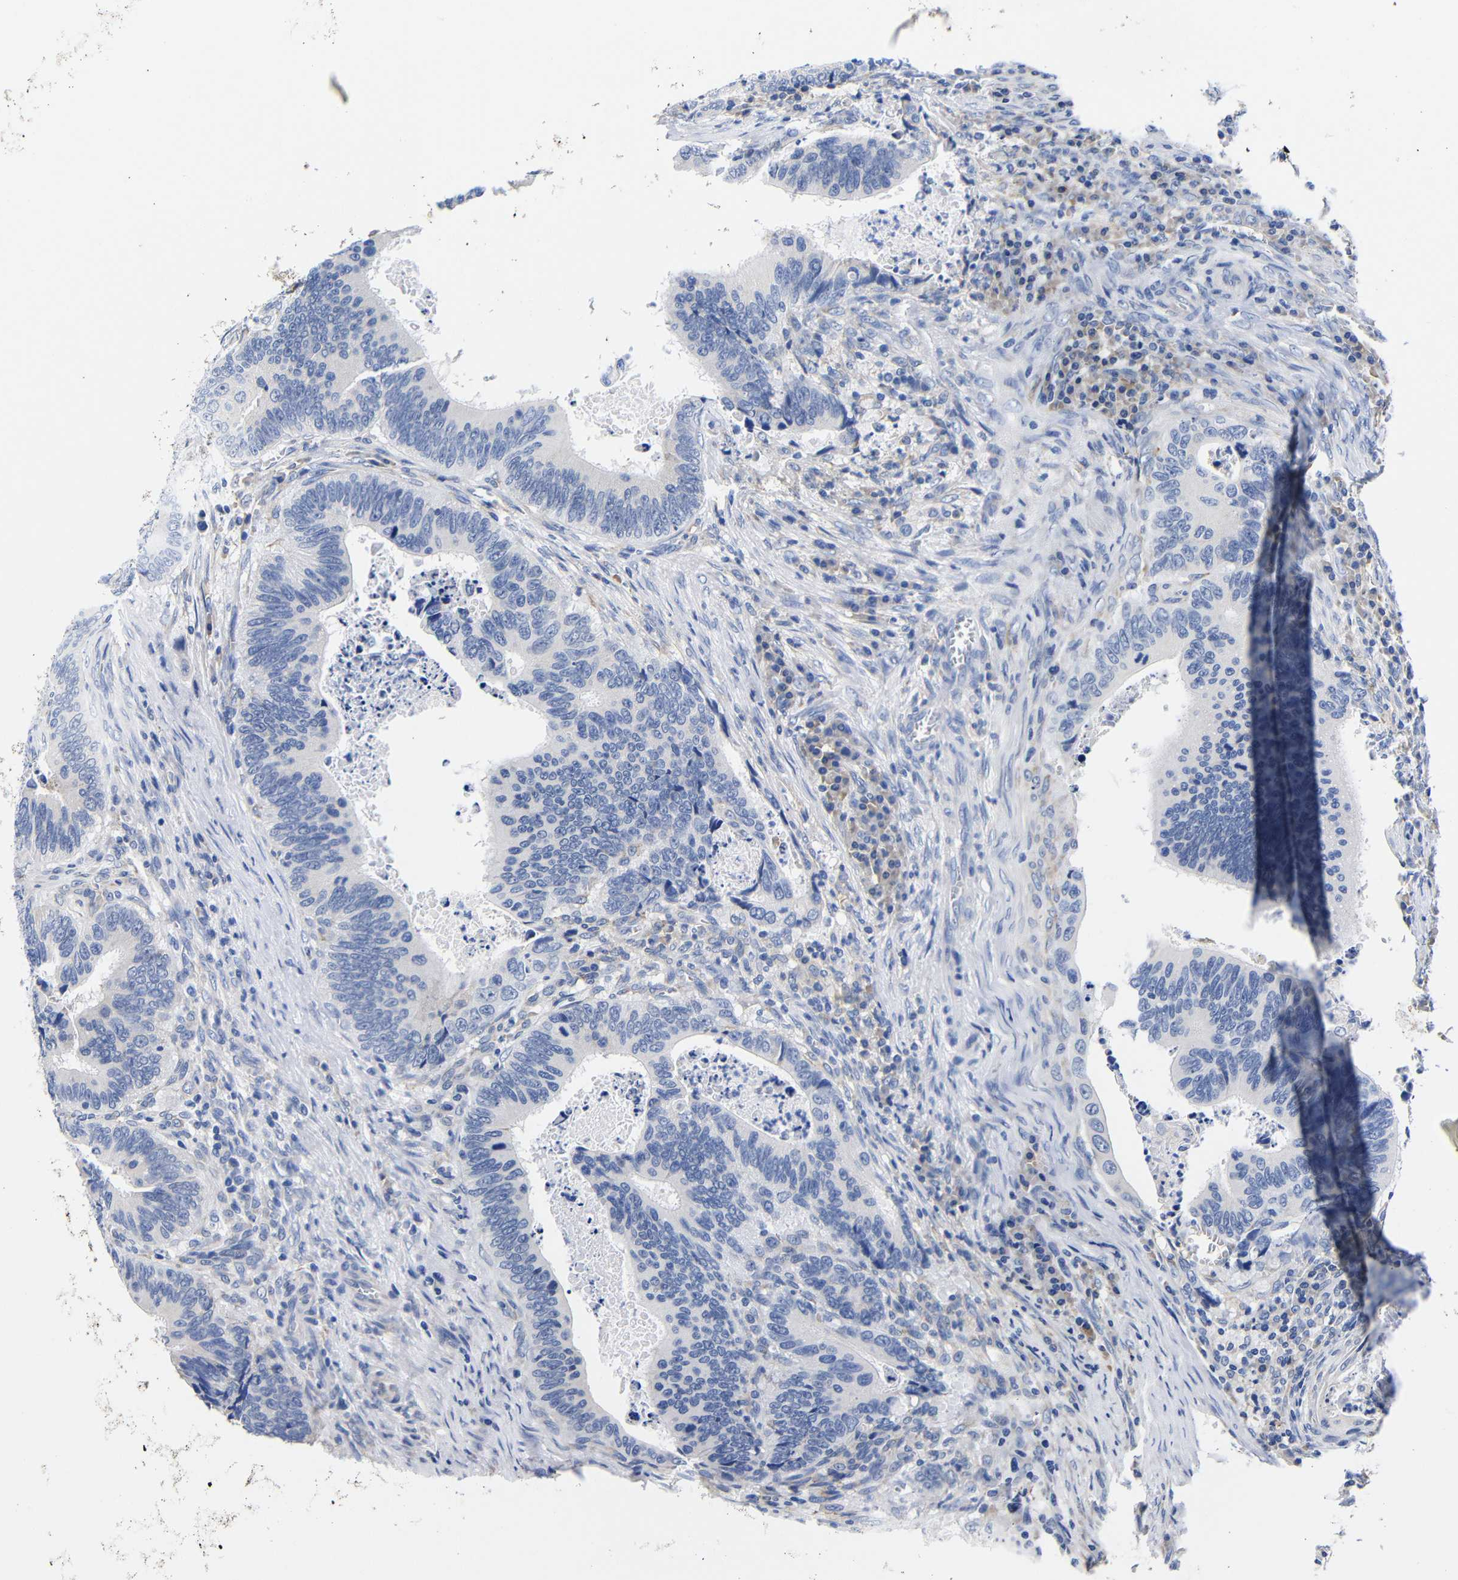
{"staining": {"intensity": "negative", "quantity": "none", "location": "none"}, "tissue": "colorectal cancer", "cell_type": "Tumor cells", "image_type": "cancer", "snomed": [{"axis": "morphology", "description": "Inflammation, NOS"}, {"axis": "morphology", "description": "Adenocarcinoma, NOS"}, {"axis": "topography", "description": "Colon"}], "caption": "Tumor cells show no significant positivity in colorectal adenocarcinoma. (DAB immunohistochemistry (IHC) visualized using brightfield microscopy, high magnification).", "gene": "CLEC4G", "patient": {"sex": "male", "age": 72}}